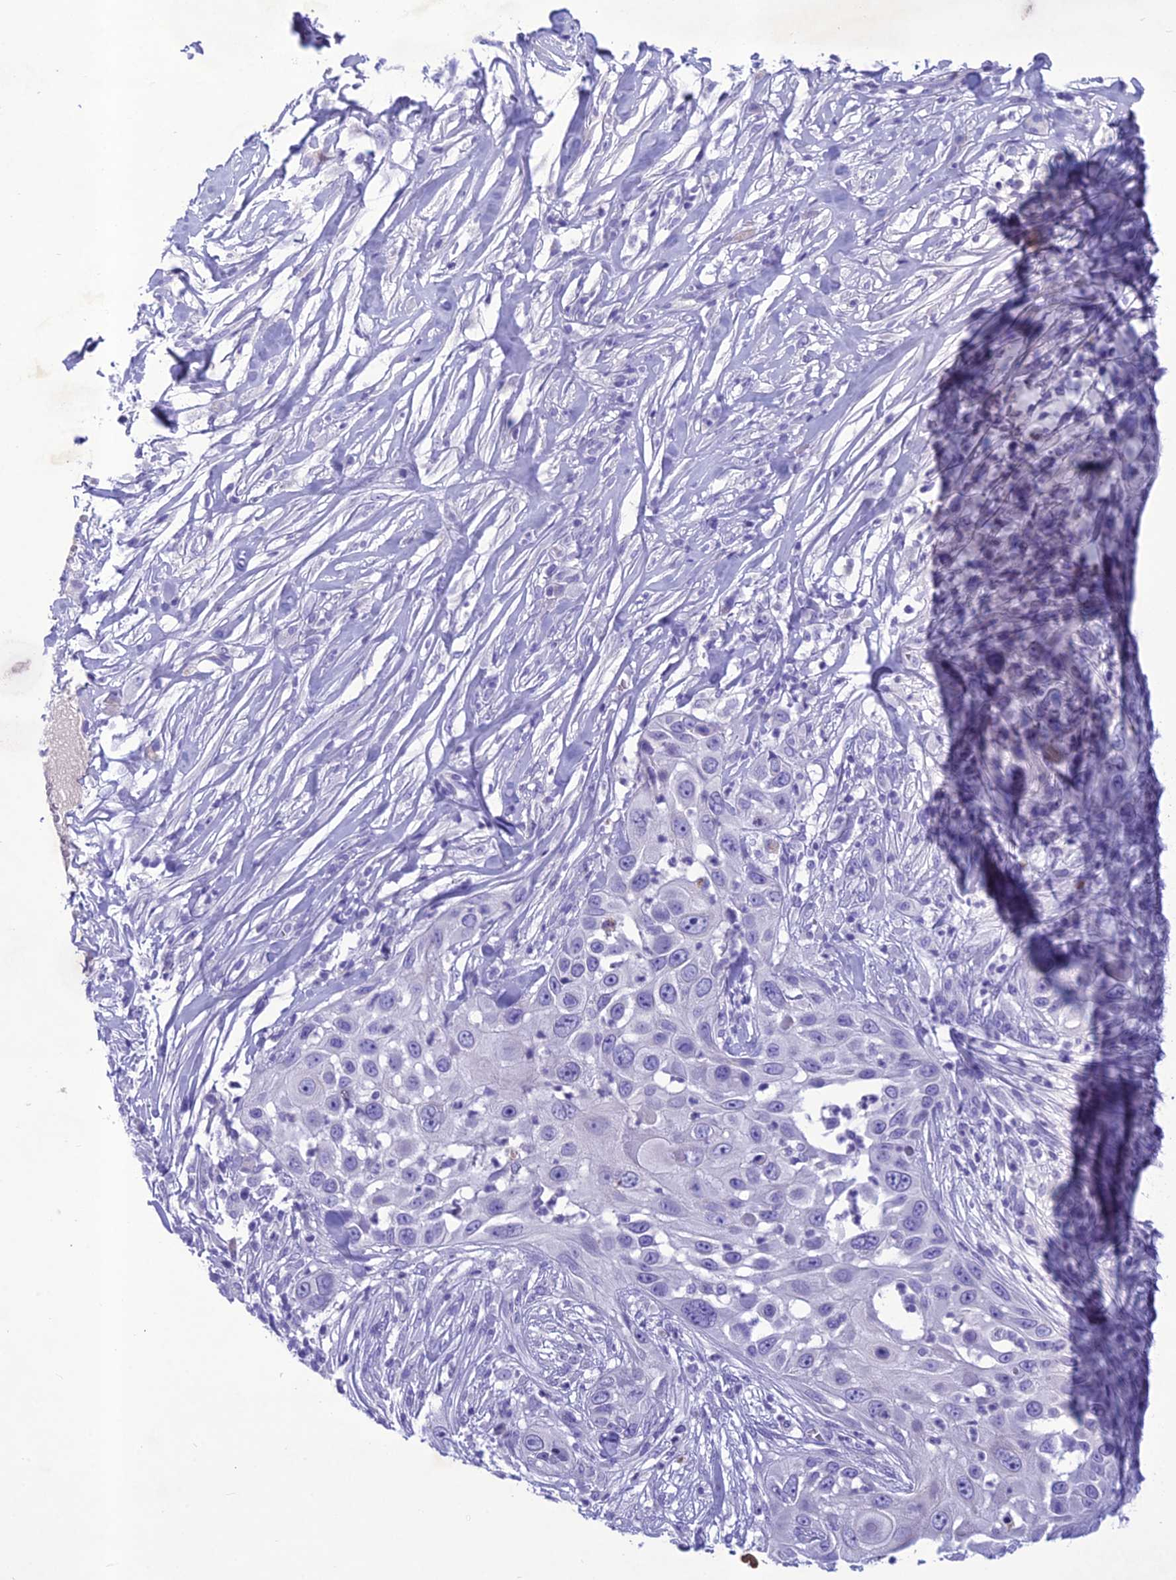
{"staining": {"intensity": "negative", "quantity": "none", "location": "none"}, "tissue": "skin cancer", "cell_type": "Tumor cells", "image_type": "cancer", "snomed": [{"axis": "morphology", "description": "Squamous cell carcinoma, NOS"}, {"axis": "topography", "description": "Skin"}], "caption": "Tumor cells are negative for protein expression in human skin squamous cell carcinoma. (Immunohistochemistry (ihc), brightfield microscopy, high magnification).", "gene": "IFT172", "patient": {"sex": "female", "age": 44}}